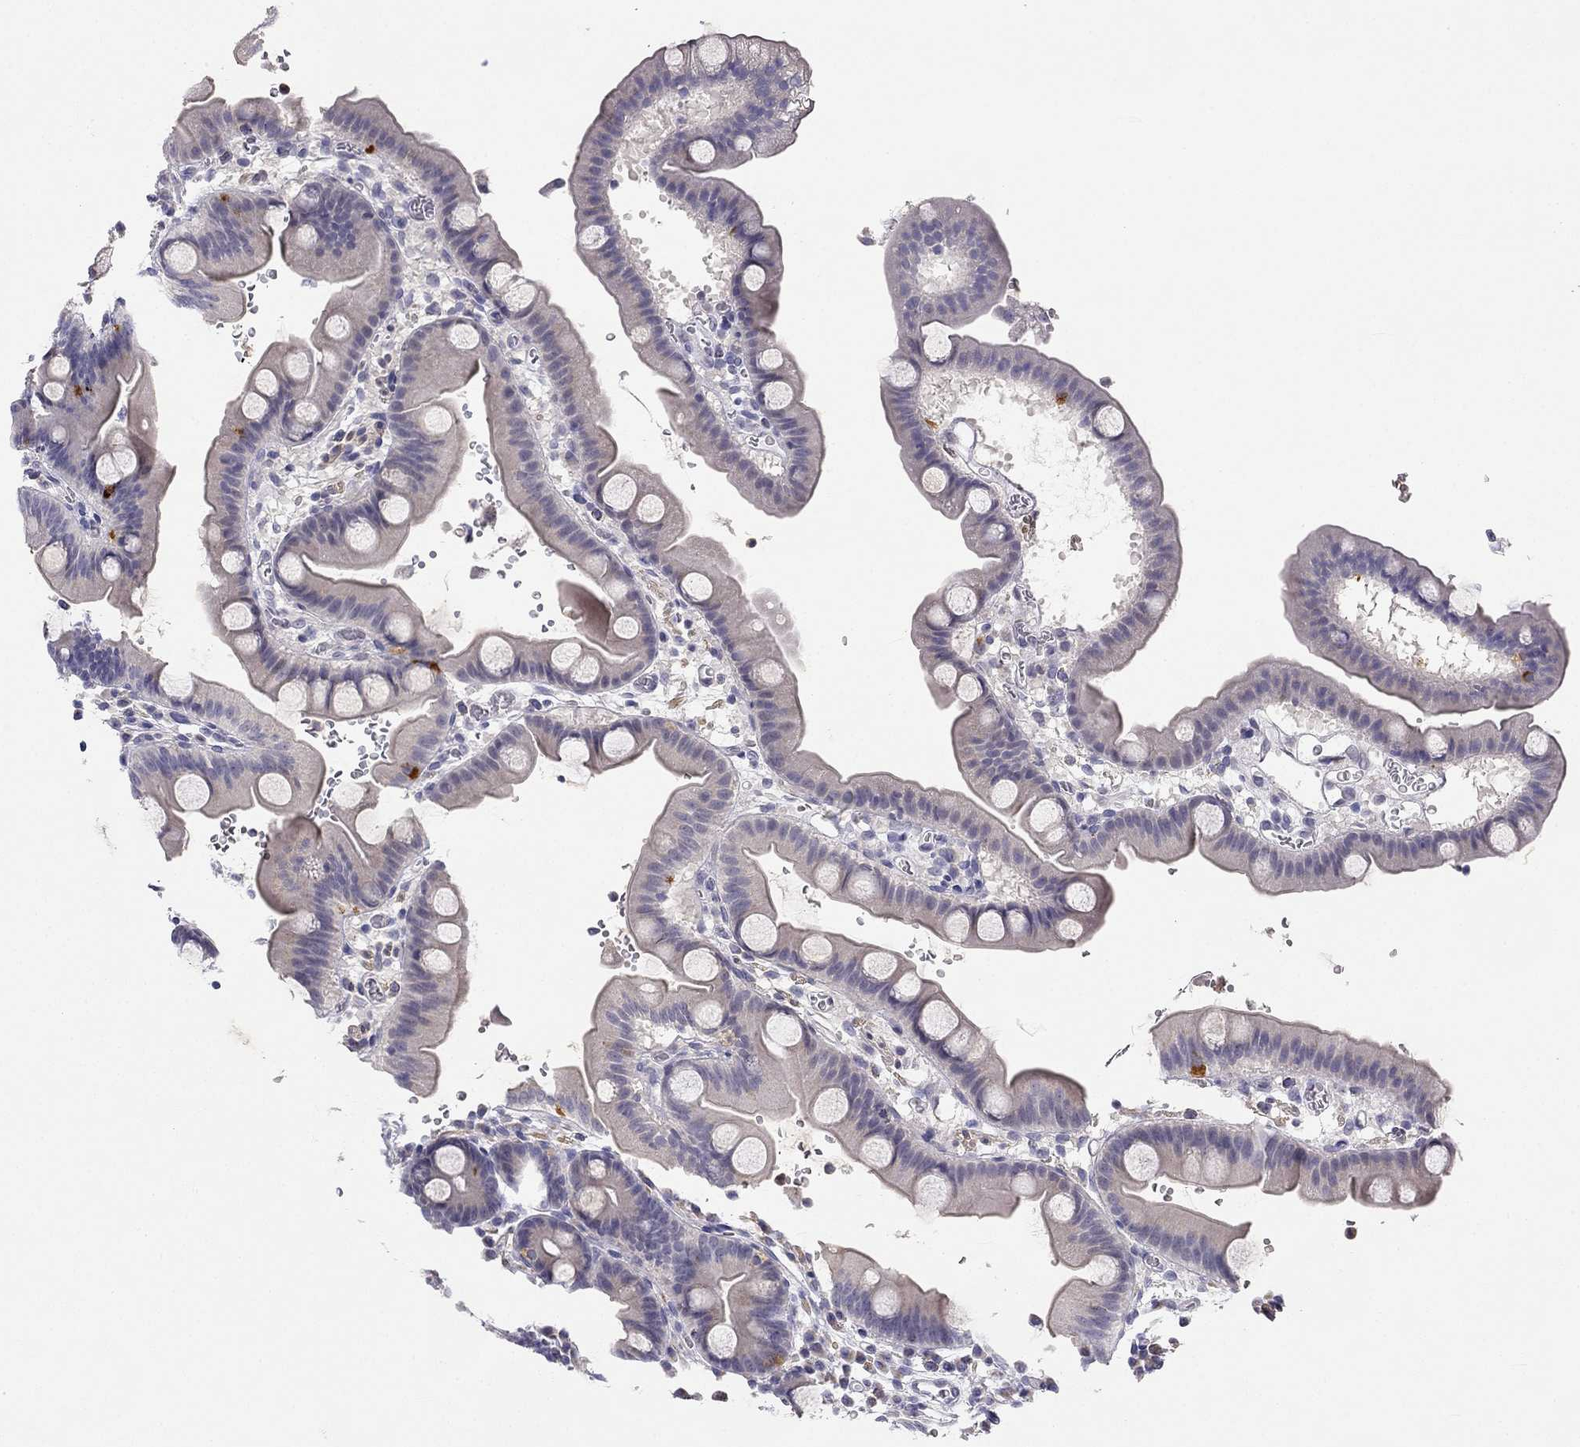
{"staining": {"intensity": "strong", "quantity": "<25%", "location": "cytoplasmic/membranous"}, "tissue": "duodenum", "cell_type": "Glandular cells", "image_type": "normal", "snomed": [{"axis": "morphology", "description": "Normal tissue, NOS"}, {"axis": "topography", "description": "Duodenum"}], "caption": "Immunohistochemistry (IHC) image of benign duodenum stained for a protein (brown), which shows medium levels of strong cytoplasmic/membranous expression in approximately <25% of glandular cells.", "gene": "C16orf89", "patient": {"sex": "male", "age": 59}}